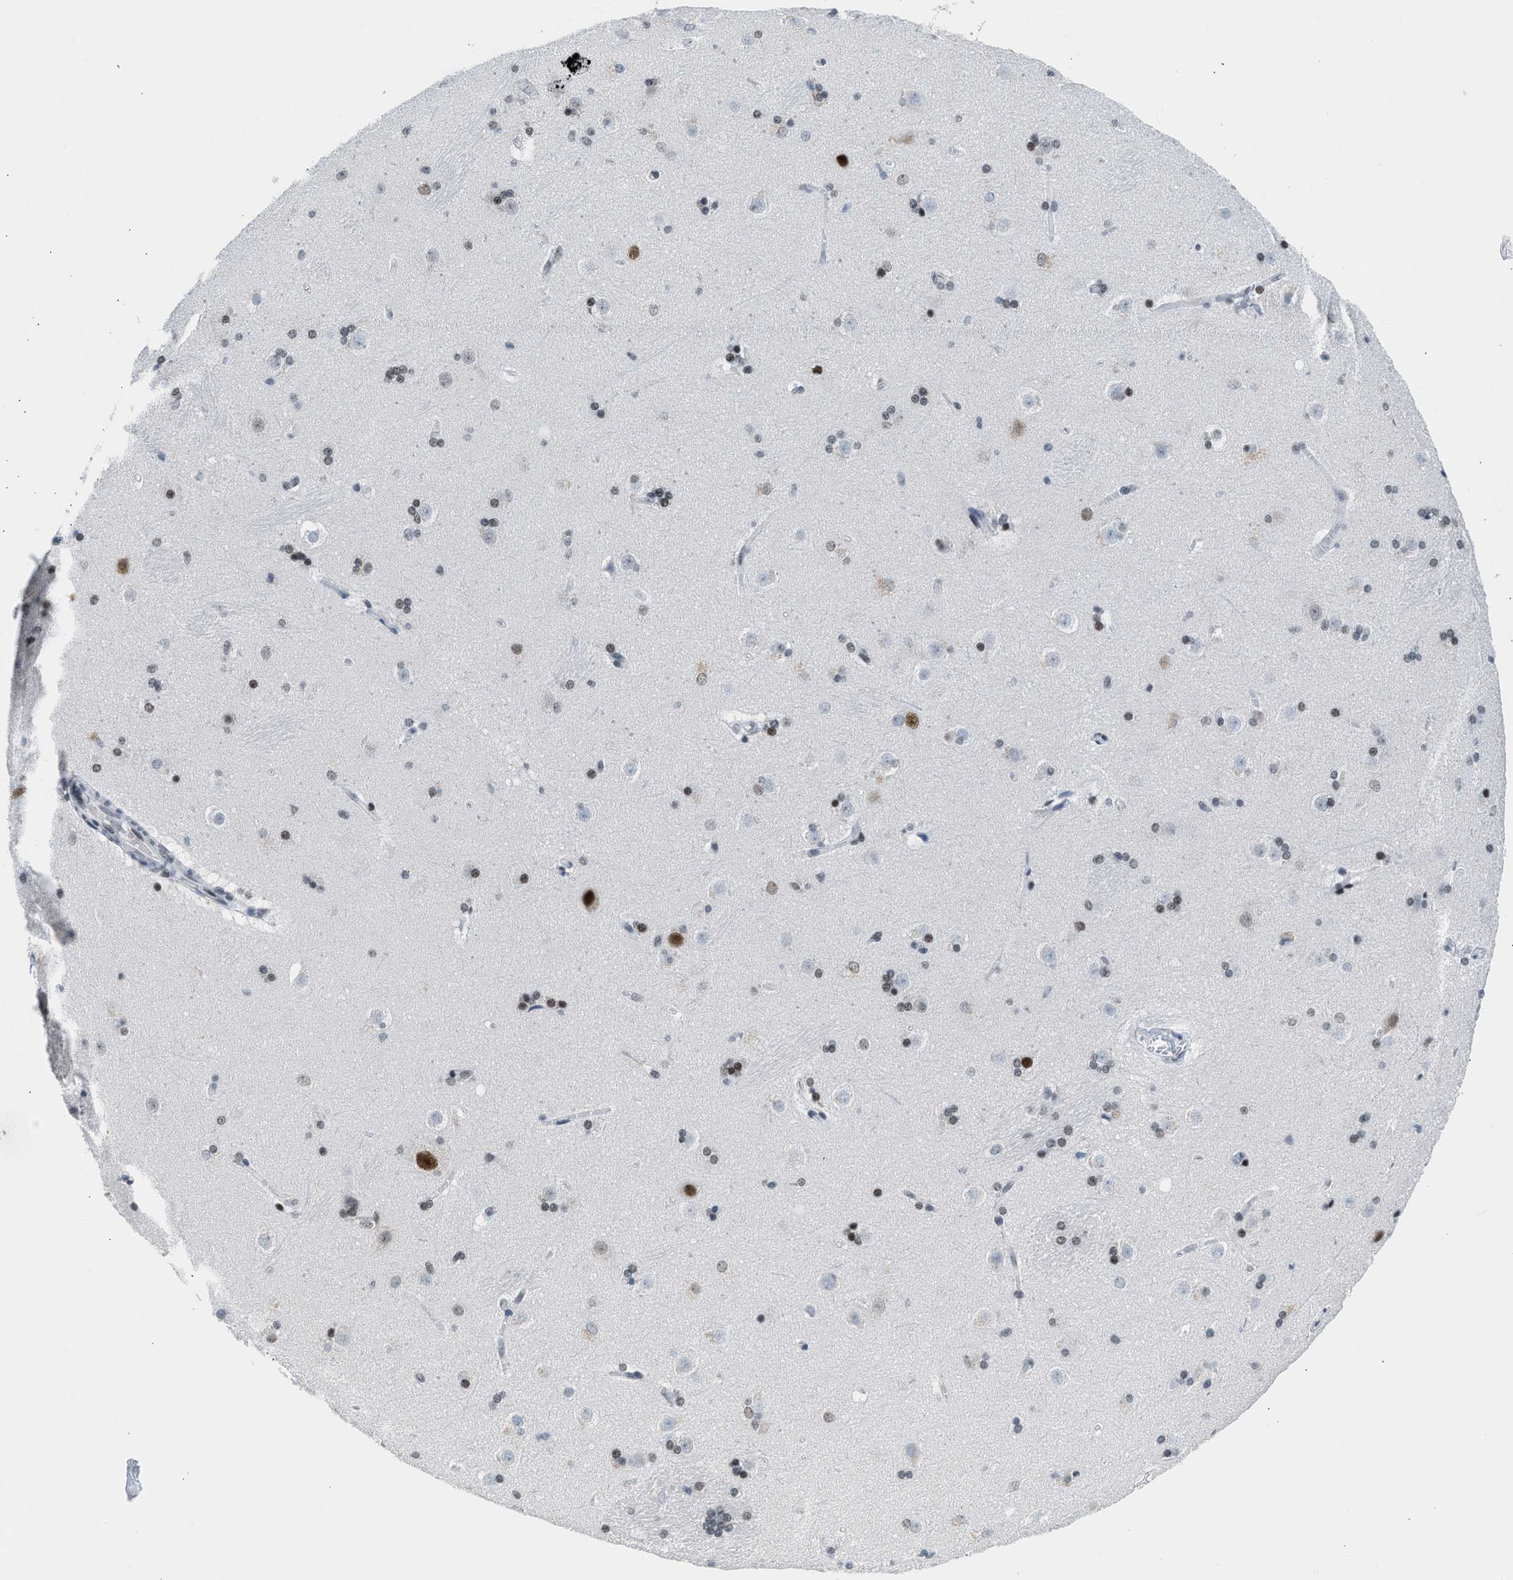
{"staining": {"intensity": "moderate", "quantity": "25%-75%", "location": "nuclear"}, "tissue": "caudate", "cell_type": "Glial cells", "image_type": "normal", "snomed": [{"axis": "morphology", "description": "Normal tissue, NOS"}, {"axis": "topography", "description": "Lateral ventricle wall"}], "caption": "Immunohistochemistry (IHC) (DAB (3,3'-diaminobenzidine)) staining of unremarkable human caudate exhibits moderate nuclear protein positivity in about 25%-75% of glial cells.", "gene": "TERF2IP", "patient": {"sex": "female", "age": 19}}